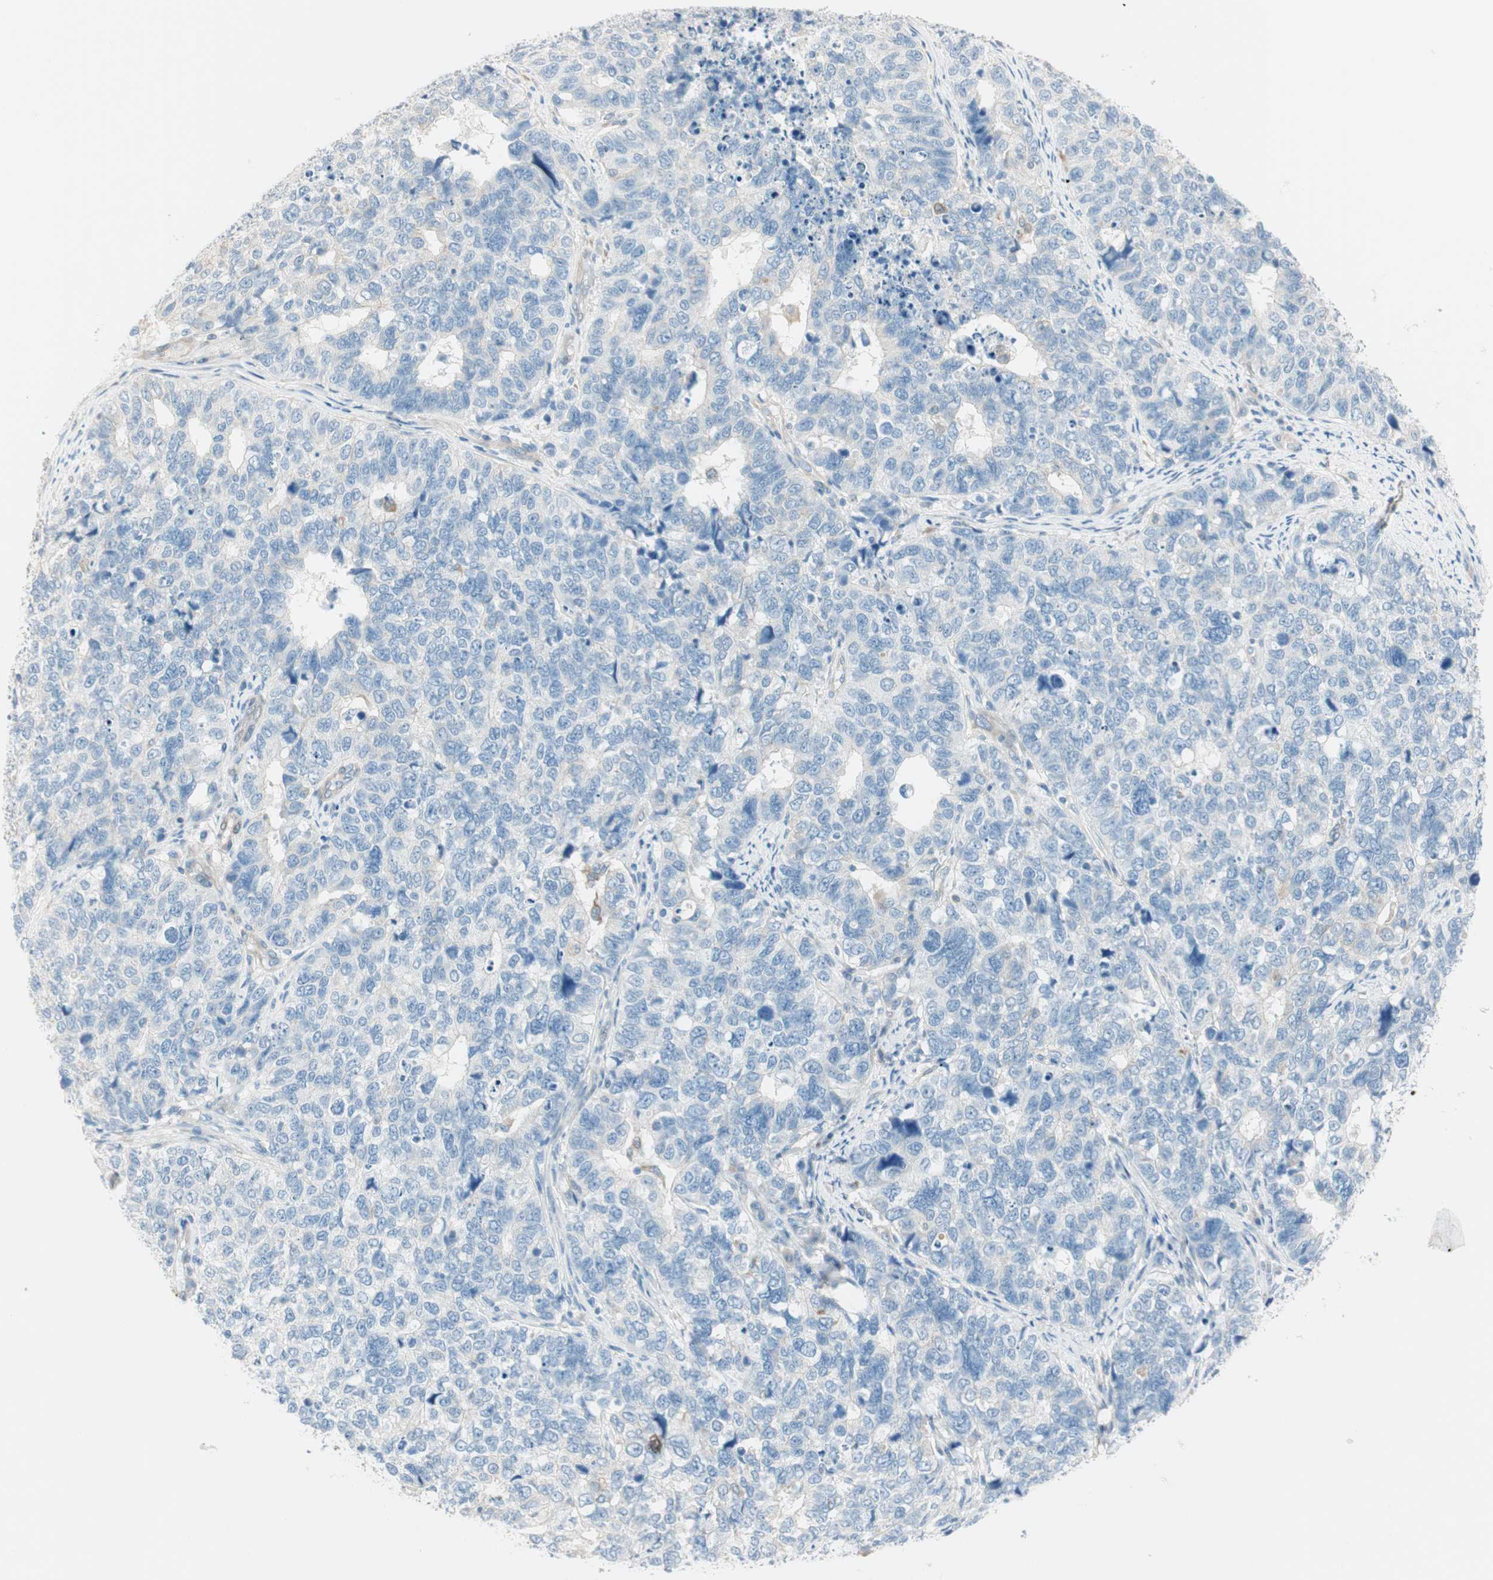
{"staining": {"intensity": "negative", "quantity": "none", "location": "none"}, "tissue": "cervical cancer", "cell_type": "Tumor cells", "image_type": "cancer", "snomed": [{"axis": "morphology", "description": "Squamous cell carcinoma, NOS"}, {"axis": "topography", "description": "Cervix"}], "caption": "This micrograph is of cervical squamous cell carcinoma stained with immunohistochemistry (IHC) to label a protein in brown with the nuclei are counter-stained blue. There is no positivity in tumor cells. (Stains: DAB (3,3'-diaminobenzidine) immunohistochemistry with hematoxylin counter stain, Microscopy: brightfield microscopy at high magnification).", "gene": "CDK3", "patient": {"sex": "female", "age": 63}}